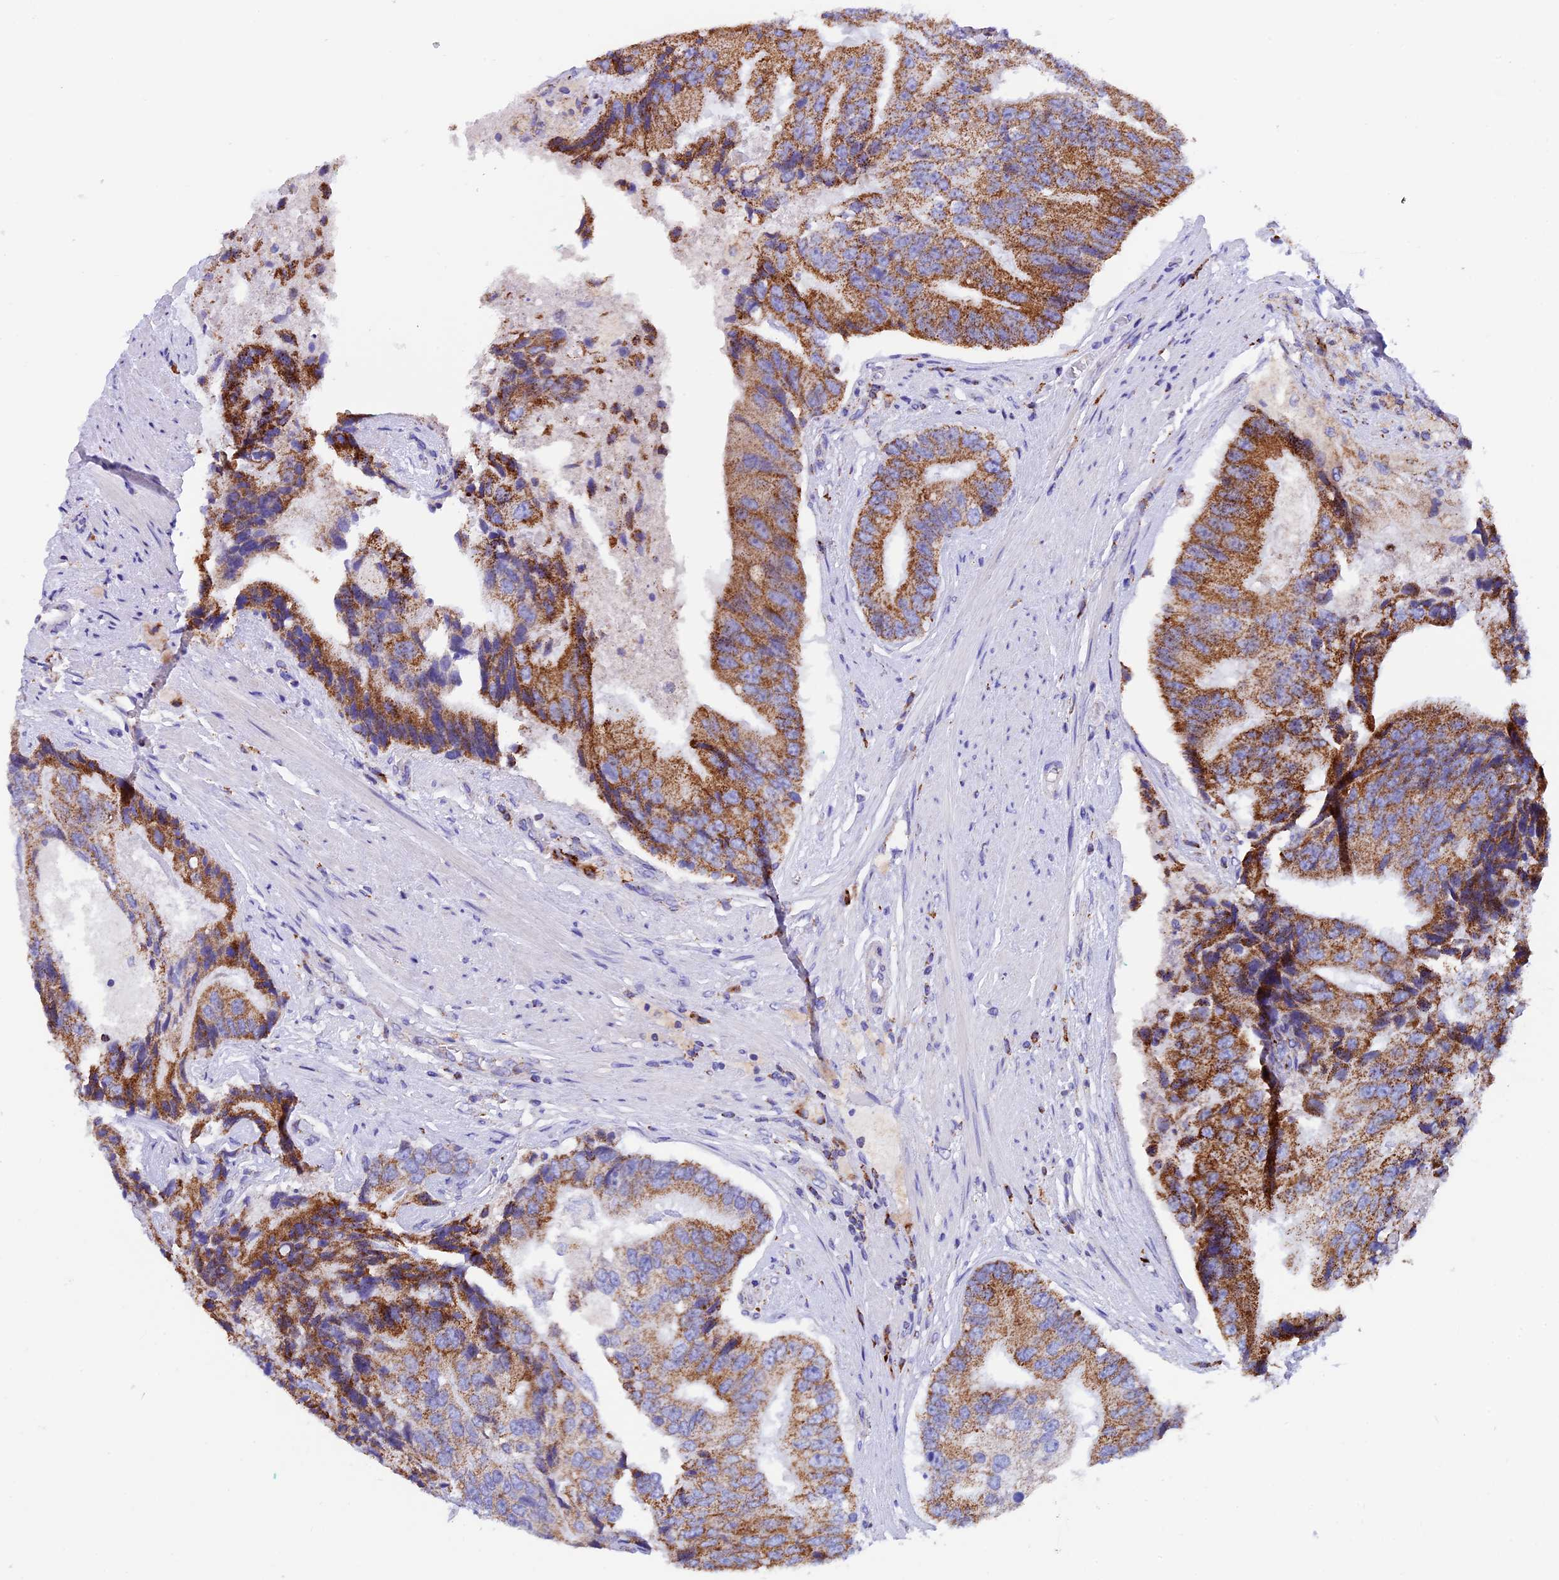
{"staining": {"intensity": "moderate", "quantity": ">75%", "location": "cytoplasmic/membranous"}, "tissue": "prostate cancer", "cell_type": "Tumor cells", "image_type": "cancer", "snomed": [{"axis": "morphology", "description": "Adenocarcinoma, High grade"}, {"axis": "topography", "description": "Prostate"}], "caption": "Immunohistochemical staining of prostate cancer (high-grade adenocarcinoma) reveals medium levels of moderate cytoplasmic/membranous expression in approximately >75% of tumor cells.", "gene": "SLC8B1", "patient": {"sex": "male", "age": 70}}